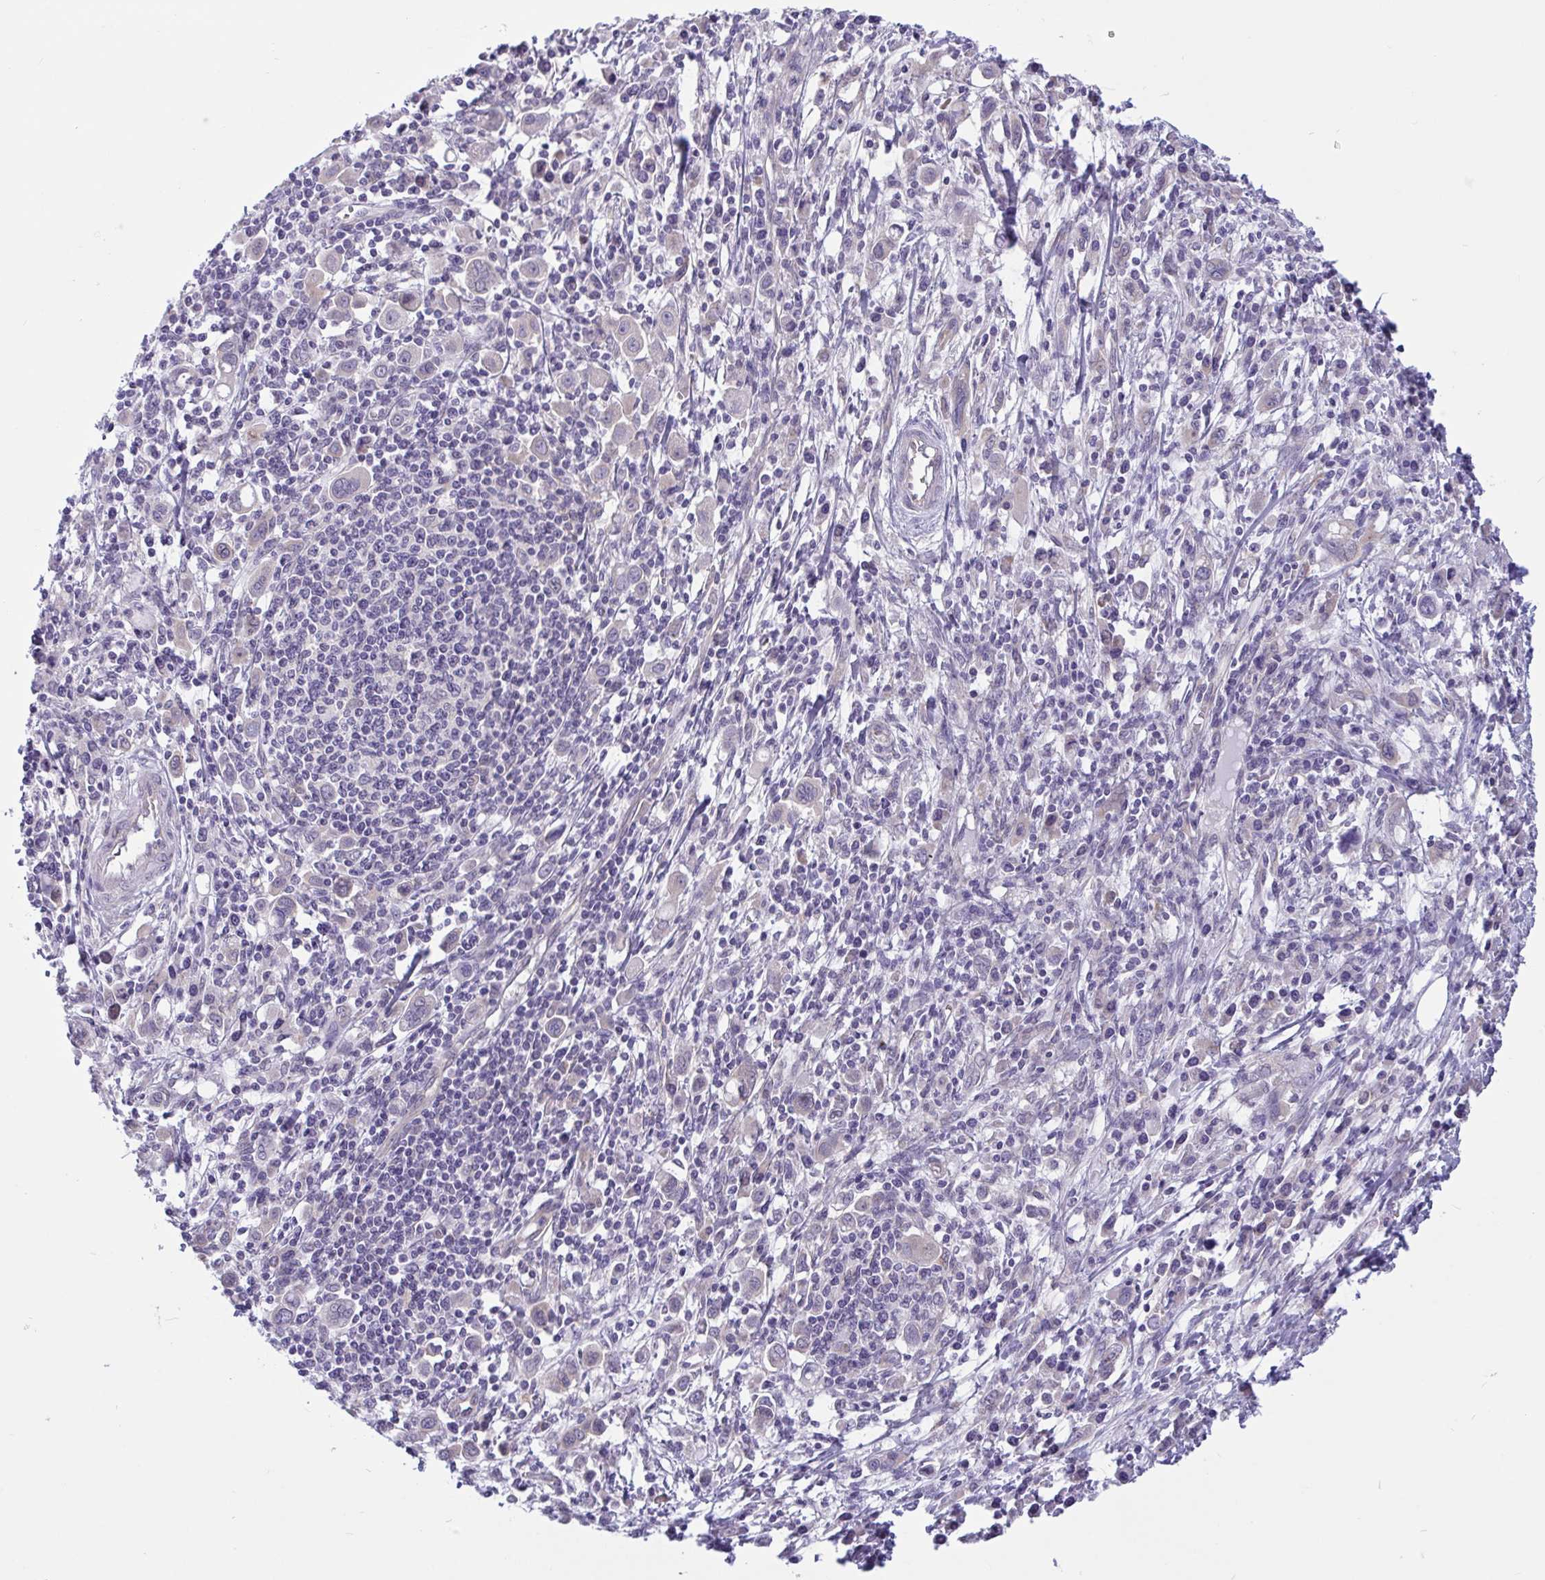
{"staining": {"intensity": "weak", "quantity": "<25%", "location": "cytoplasmic/membranous"}, "tissue": "stomach cancer", "cell_type": "Tumor cells", "image_type": "cancer", "snomed": [{"axis": "morphology", "description": "Adenocarcinoma, NOS"}, {"axis": "topography", "description": "Stomach, upper"}], "caption": "Tumor cells are negative for protein expression in human adenocarcinoma (stomach).", "gene": "CAMLG", "patient": {"sex": "male", "age": 75}}